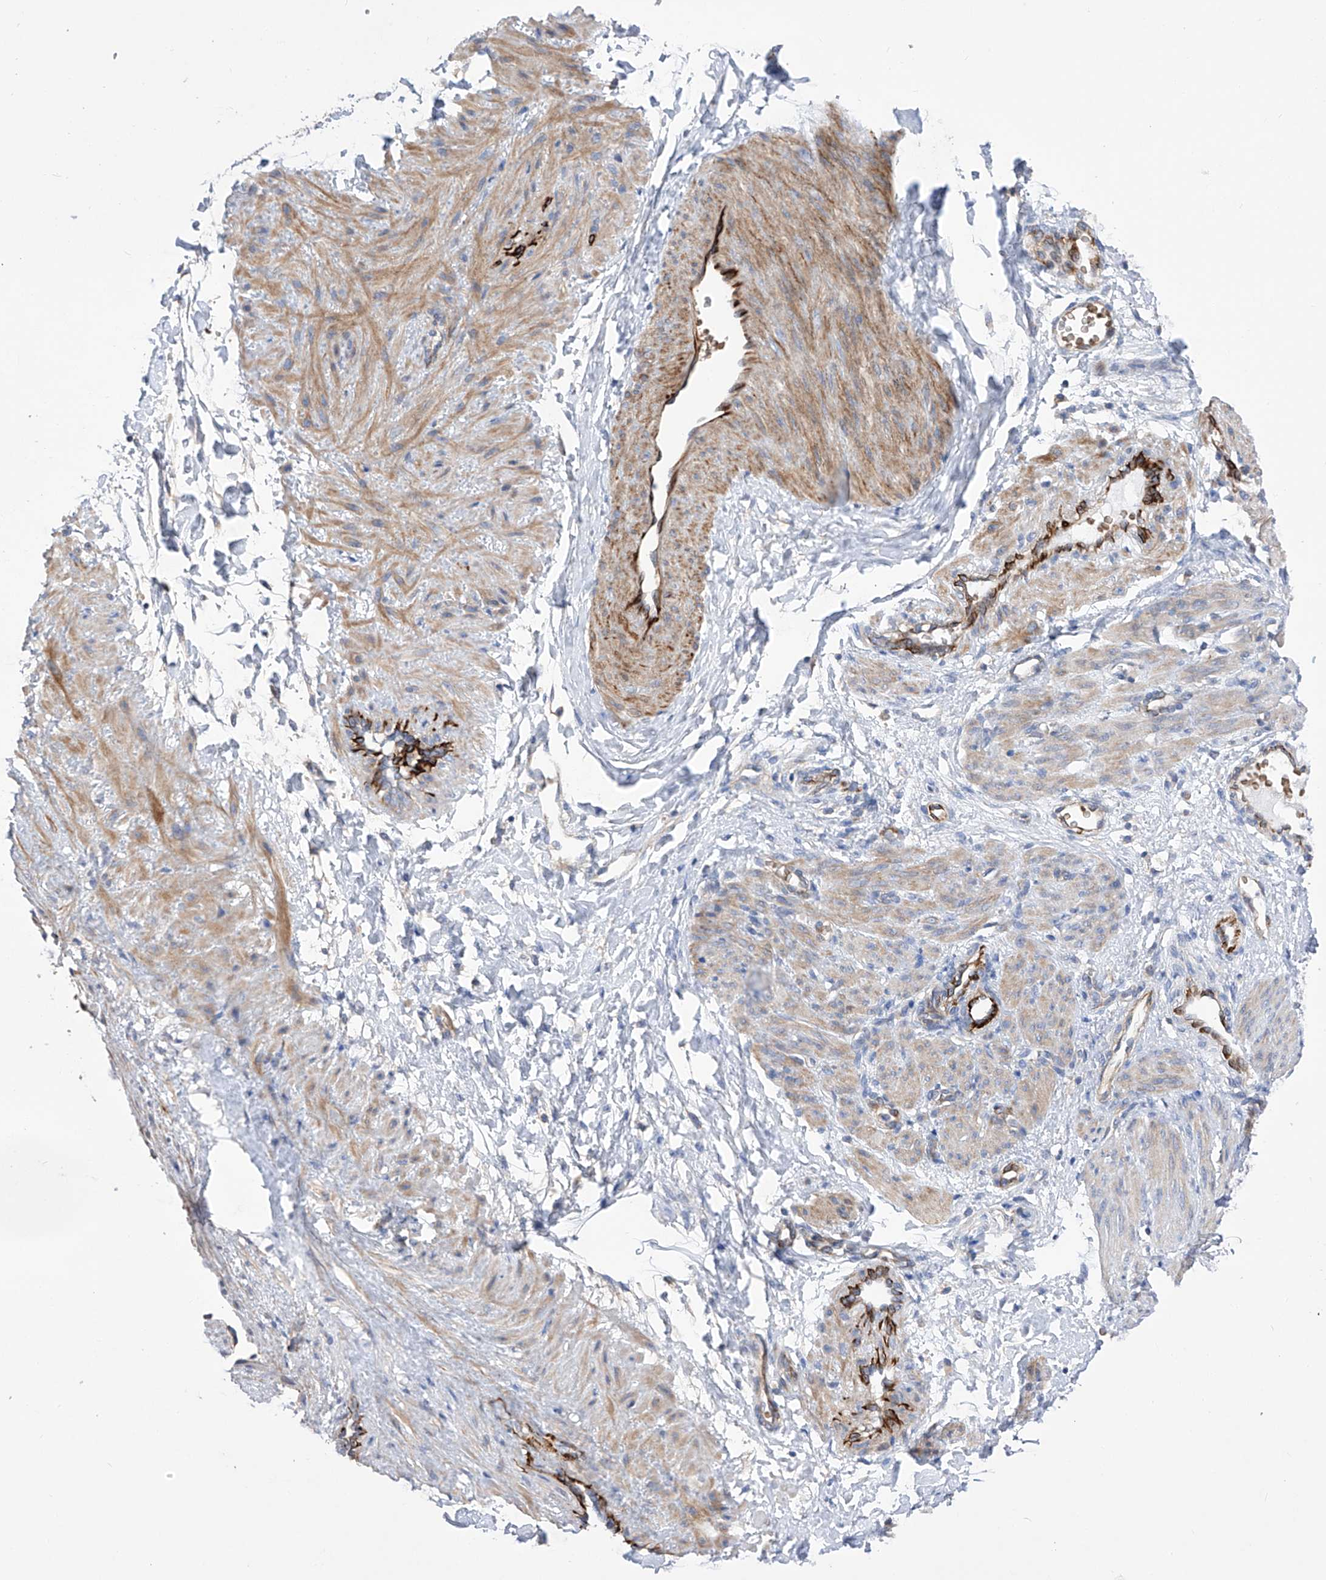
{"staining": {"intensity": "weak", "quantity": ">75%", "location": "cytoplasmic/membranous"}, "tissue": "smooth muscle", "cell_type": "Smooth muscle cells", "image_type": "normal", "snomed": [{"axis": "morphology", "description": "Normal tissue, NOS"}, {"axis": "topography", "description": "Endometrium"}], "caption": "The photomicrograph reveals immunohistochemical staining of unremarkable smooth muscle. There is weak cytoplasmic/membranous positivity is seen in about >75% of smooth muscle cells. The staining is performed using DAB (3,3'-diaminobenzidine) brown chromogen to label protein expression. The nuclei are counter-stained blue using hematoxylin.", "gene": "NFATC4", "patient": {"sex": "female", "age": 33}}